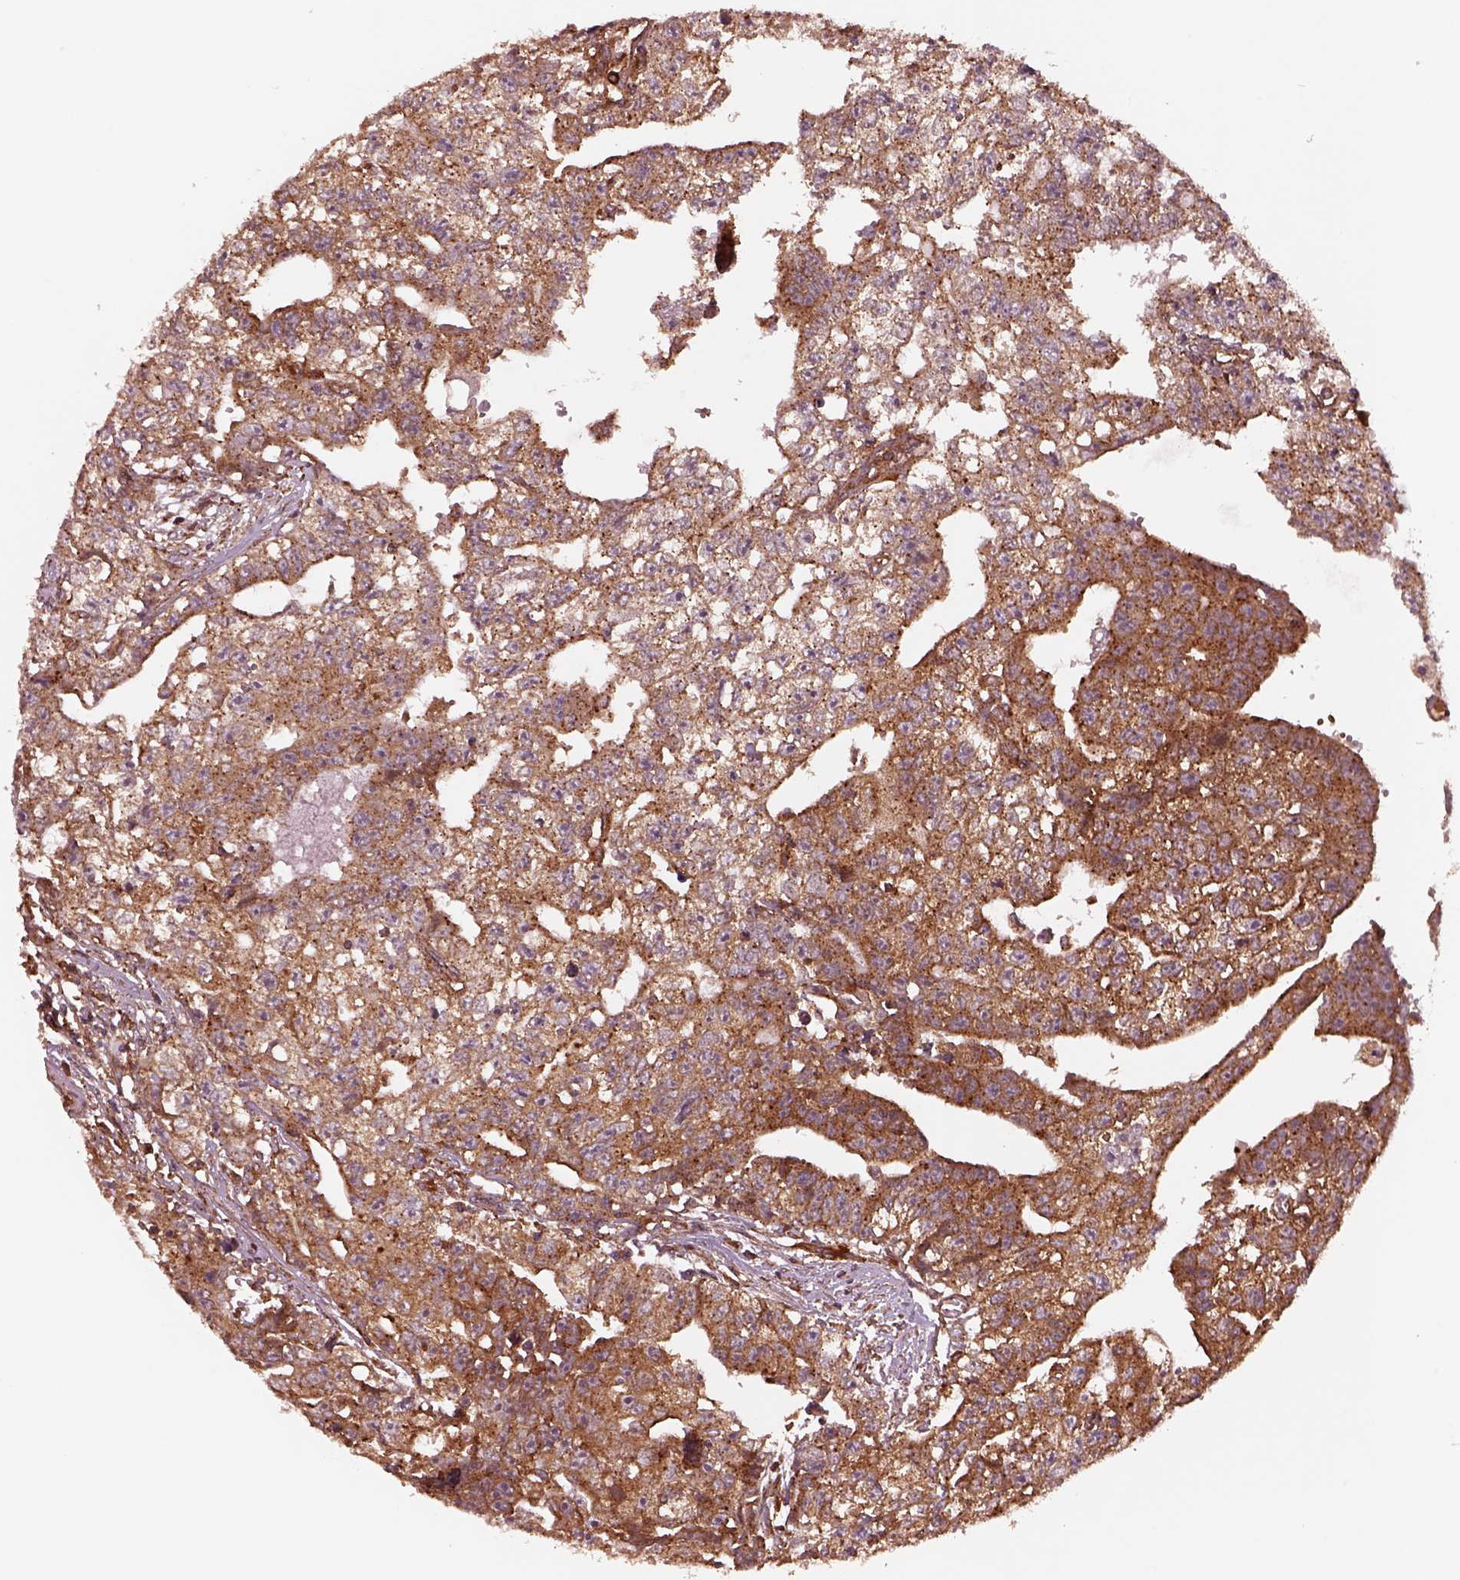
{"staining": {"intensity": "strong", "quantity": "<25%", "location": "cytoplasmic/membranous"}, "tissue": "testis cancer", "cell_type": "Tumor cells", "image_type": "cancer", "snomed": [{"axis": "morphology", "description": "Carcinoma, Embryonal, NOS"}, {"axis": "morphology", "description": "Teratoma, malignant, NOS"}, {"axis": "topography", "description": "Testis"}], "caption": "Immunohistochemical staining of testis teratoma (malignant) reveals medium levels of strong cytoplasmic/membranous staining in approximately <25% of tumor cells.", "gene": "WASHC2A", "patient": {"sex": "male", "age": 24}}